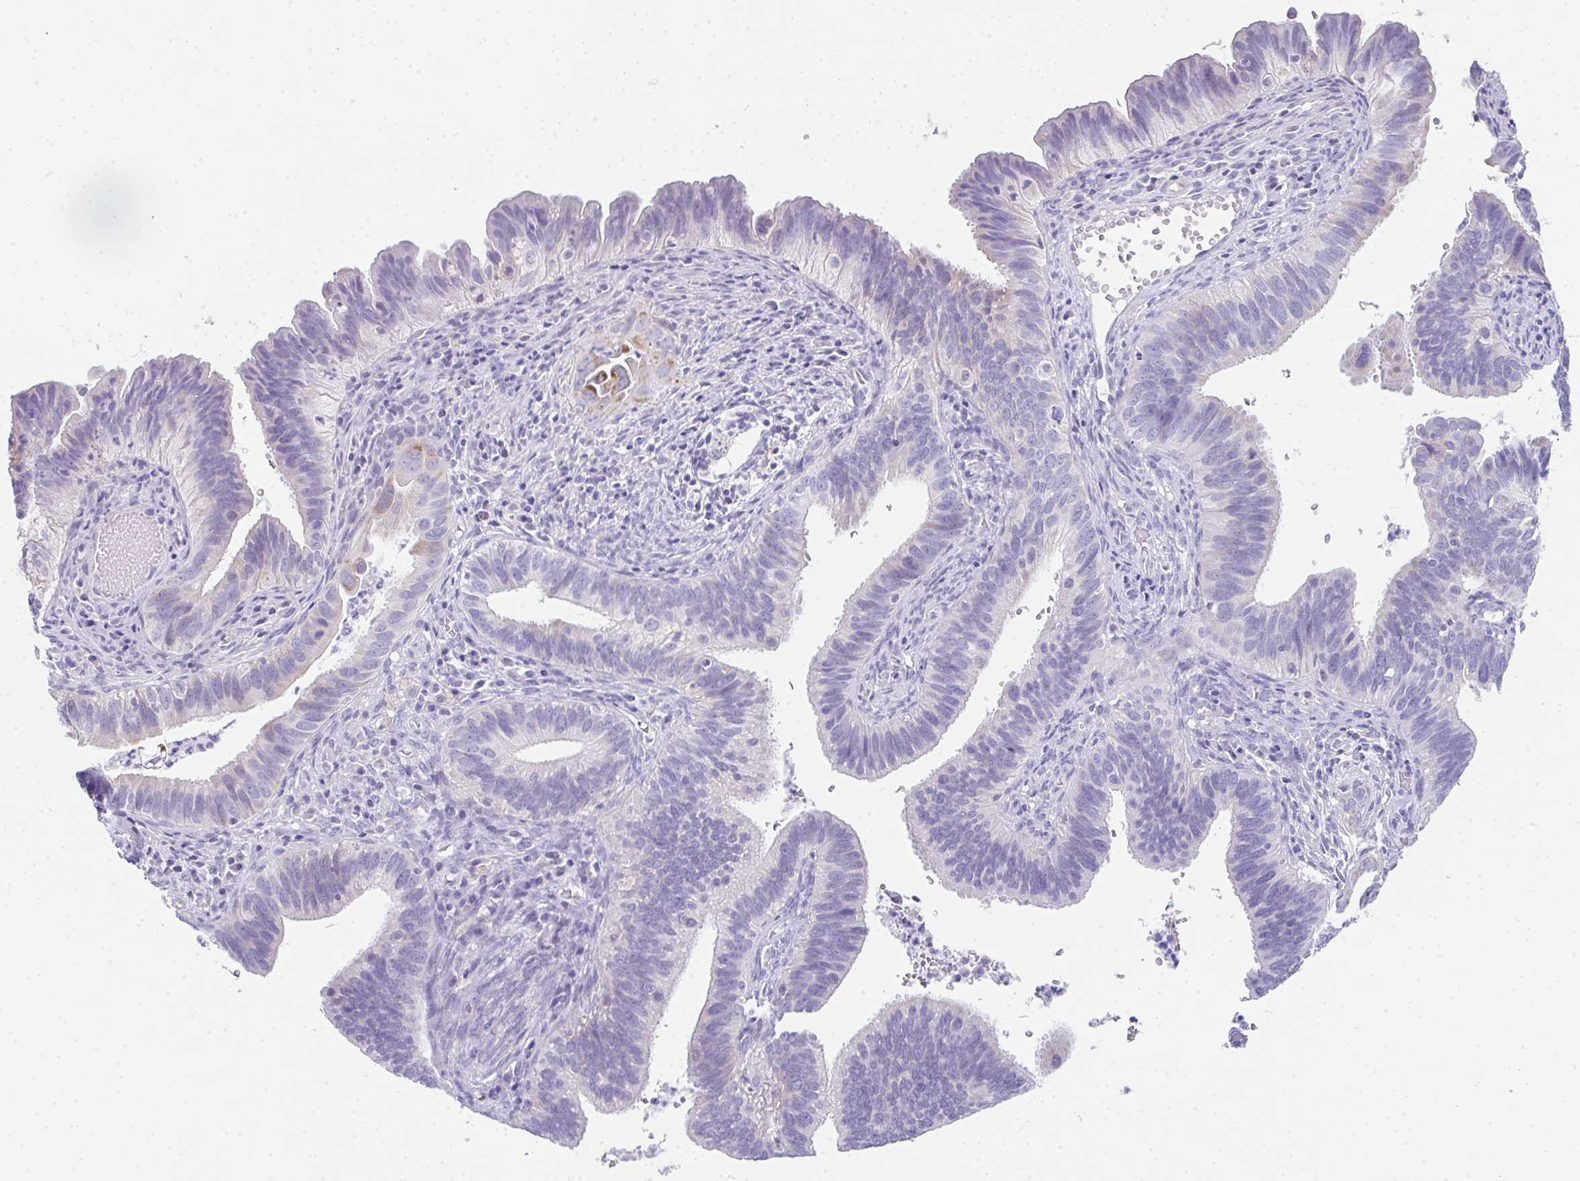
{"staining": {"intensity": "negative", "quantity": "none", "location": "none"}, "tissue": "cervical cancer", "cell_type": "Tumor cells", "image_type": "cancer", "snomed": [{"axis": "morphology", "description": "Adenocarcinoma, NOS"}, {"axis": "topography", "description": "Cervix"}], "caption": "A high-resolution histopathology image shows immunohistochemistry staining of adenocarcinoma (cervical), which exhibits no significant staining in tumor cells.", "gene": "RLF", "patient": {"sex": "female", "age": 42}}